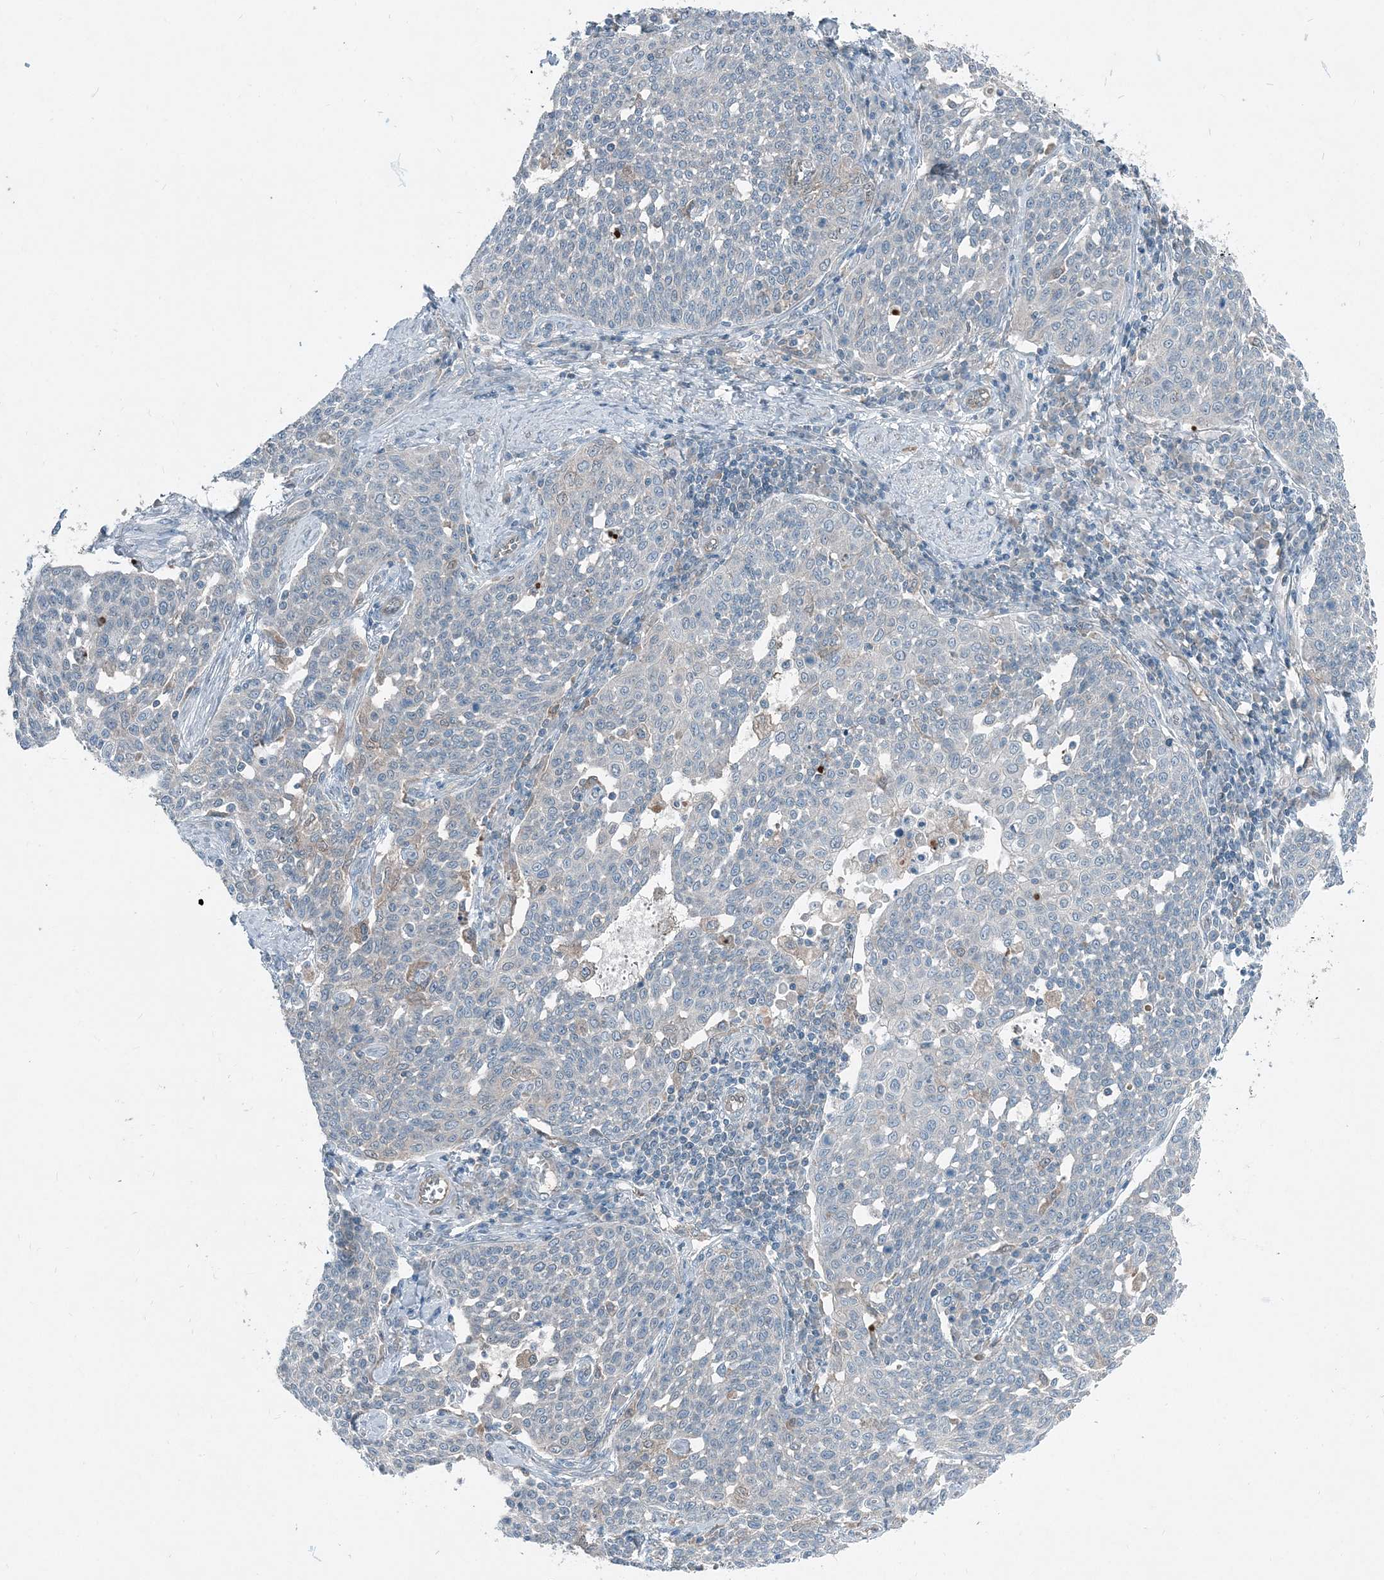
{"staining": {"intensity": "negative", "quantity": "none", "location": "none"}, "tissue": "cervical cancer", "cell_type": "Tumor cells", "image_type": "cancer", "snomed": [{"axis": "morphology", "description": "Squamous cell carcinoma, NOS"}, {"axis": "topography", "description": "Cervix"}], "caption": "Immunohistochemical staining of cervical cancer (squamous cell carcinoma) reveals no significant positivity in tumor cells. Nuclei are stained in blue.", "gene": "ARMH1", "patient": {"sex": "female", "age": 34}}